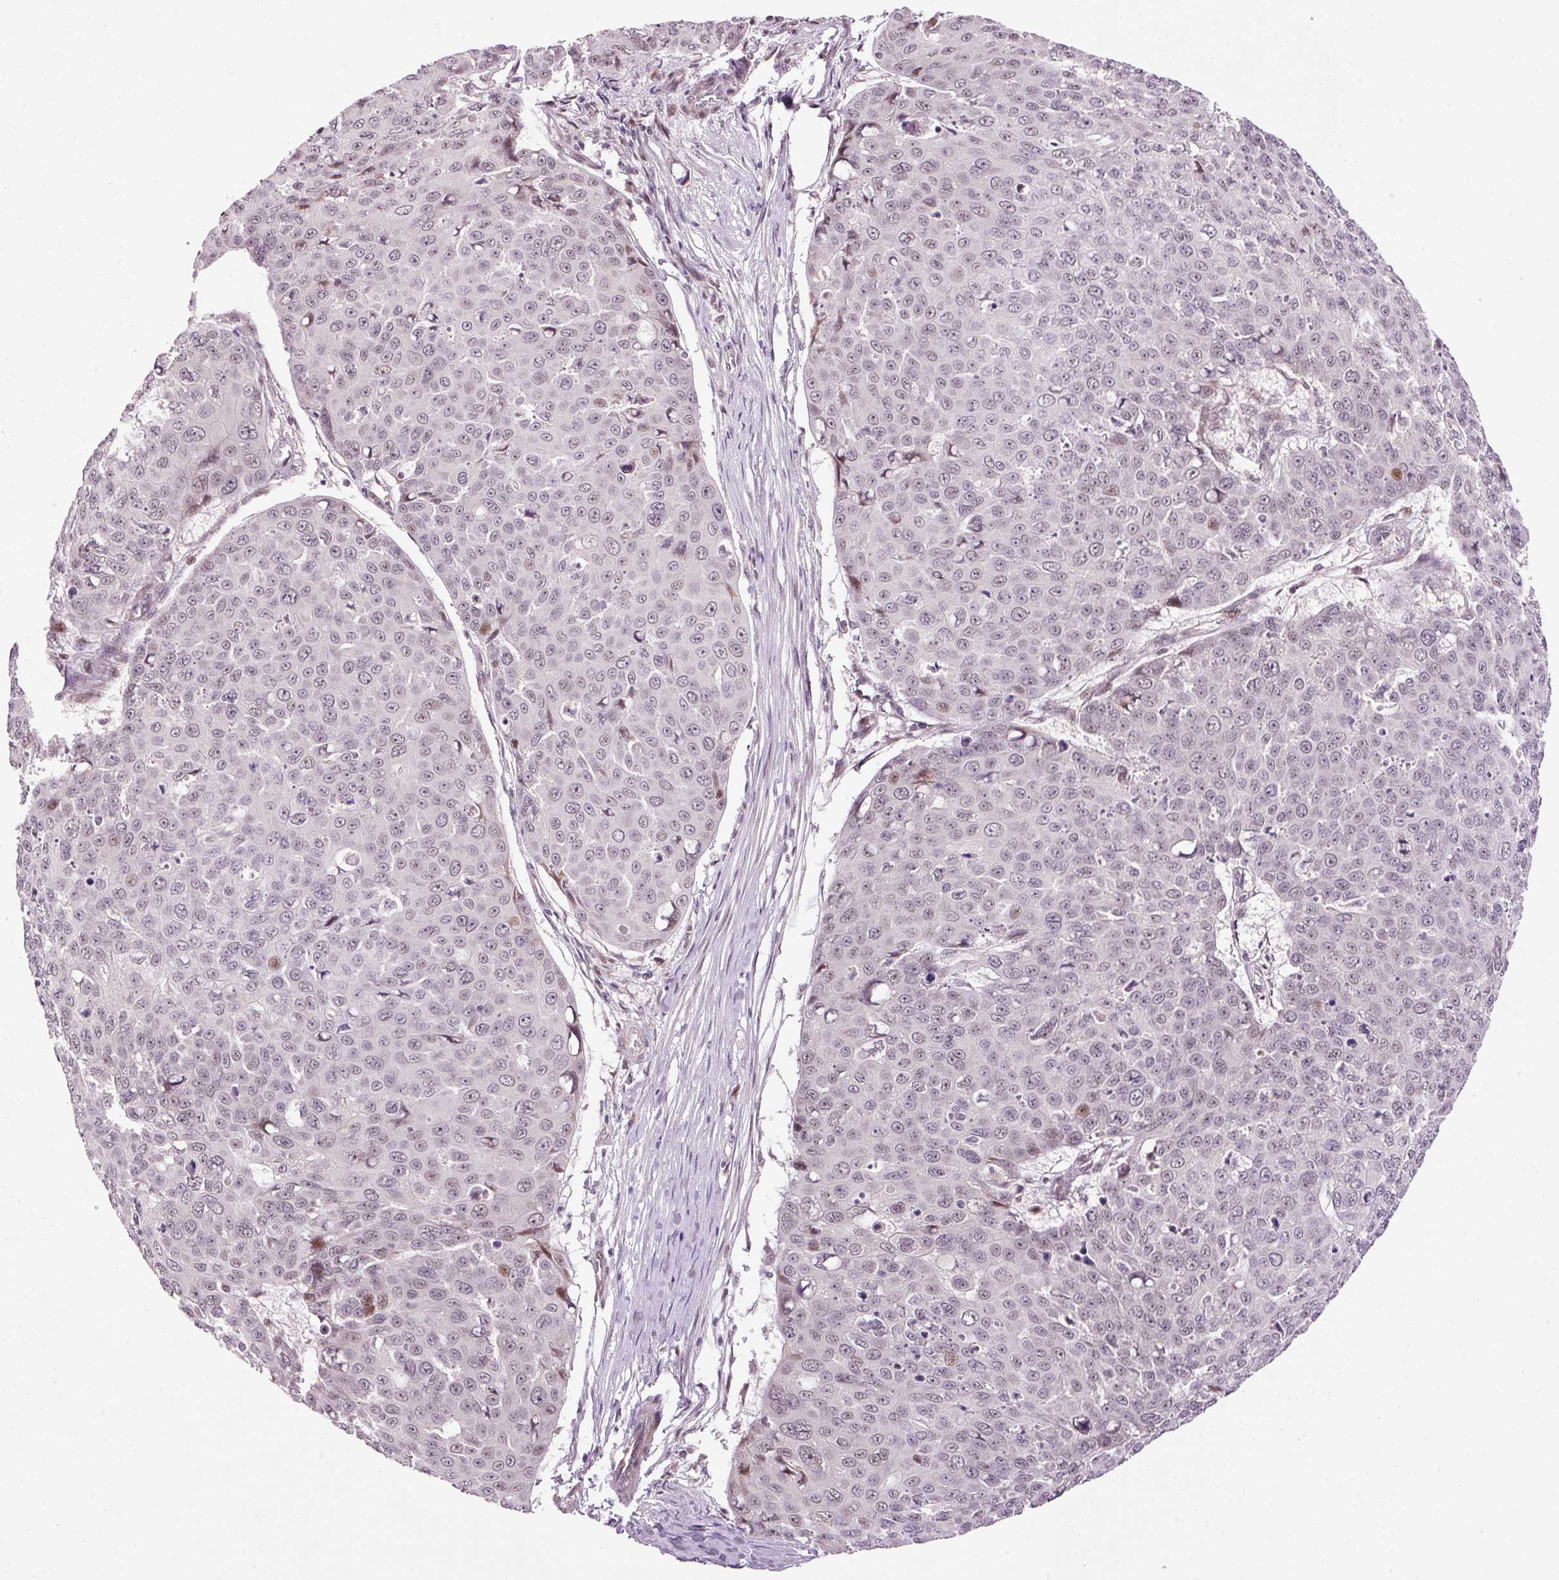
{"staining": {"intensity": "negative", "quantity": "none", "location": "none"}, "tissue": "skin cancer", "cell_type": "Tumor cells", "image_type": "cancer", "snomed": [{"axis": "morphology", "description": "Squamous cell carcinoma, NOS"}, {"axis": "topography", "description": "Skin"}], "caption": "Immunohistochemical staining of skin squamous cell carcinoma reveals no significant staining in tumor cells.", "gene": "ANKRD20A1", "patient": {"sex": "male", "age": 71}}